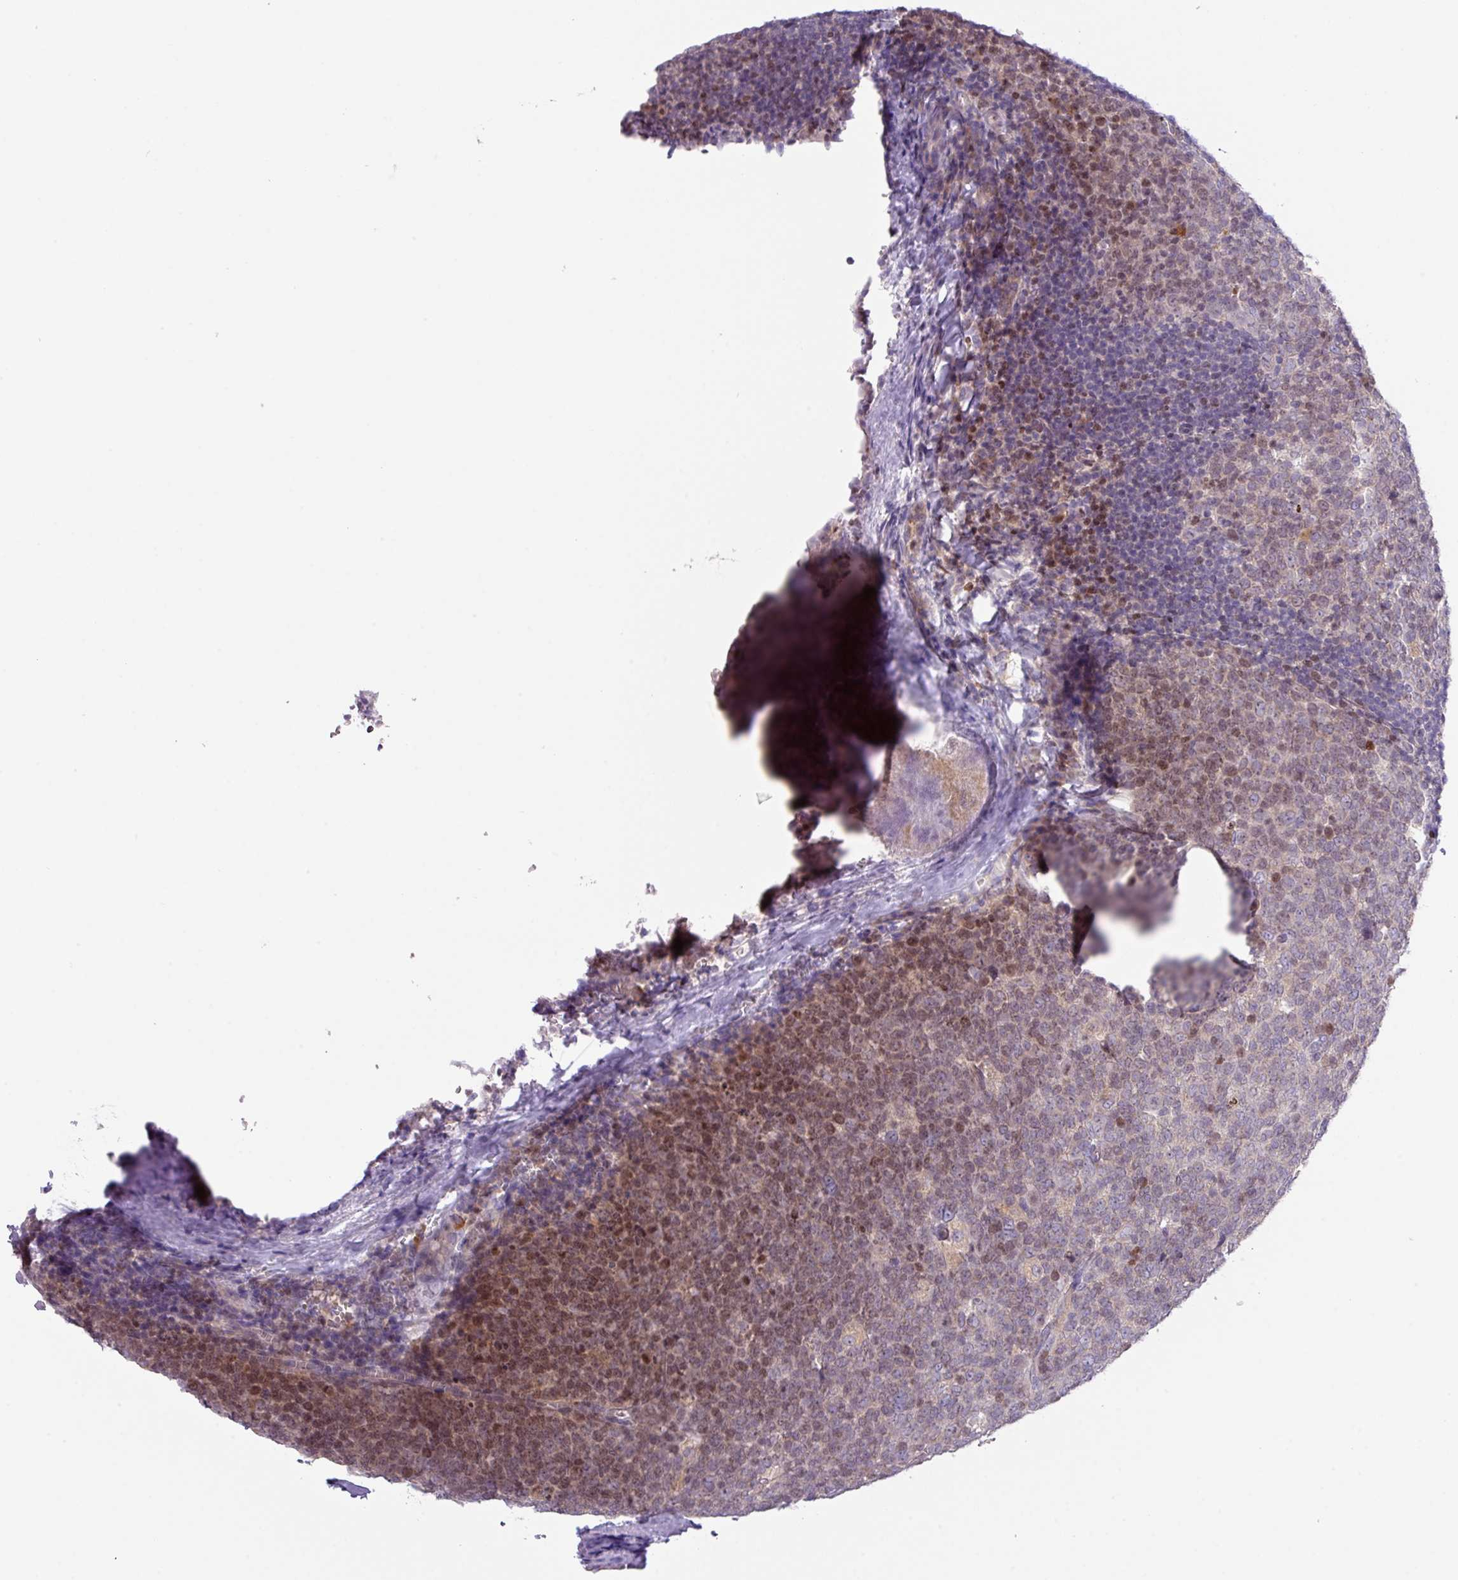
{"staining": {"intensity": "moderate", "quantity": ">75%", "location": "cytoplasmic/membranous,nuclear"}, "tissue": "tonsil", "cell_type": "Germinal center cells", "image_type": "normal", "snomed": [{"axis": "morphology", "description": "Normal tissue, NOS"}, {"axis": "topography", "description": "Tonsil"}], "caption": "Moderate cytoplasmic/membranous,nuclear positivity for a protein is present in approximately >75% of germinal center cells of normal tonsil using IHC.", "gene": "ZNF394", "patient": {"sex": "male", "age": 27}}